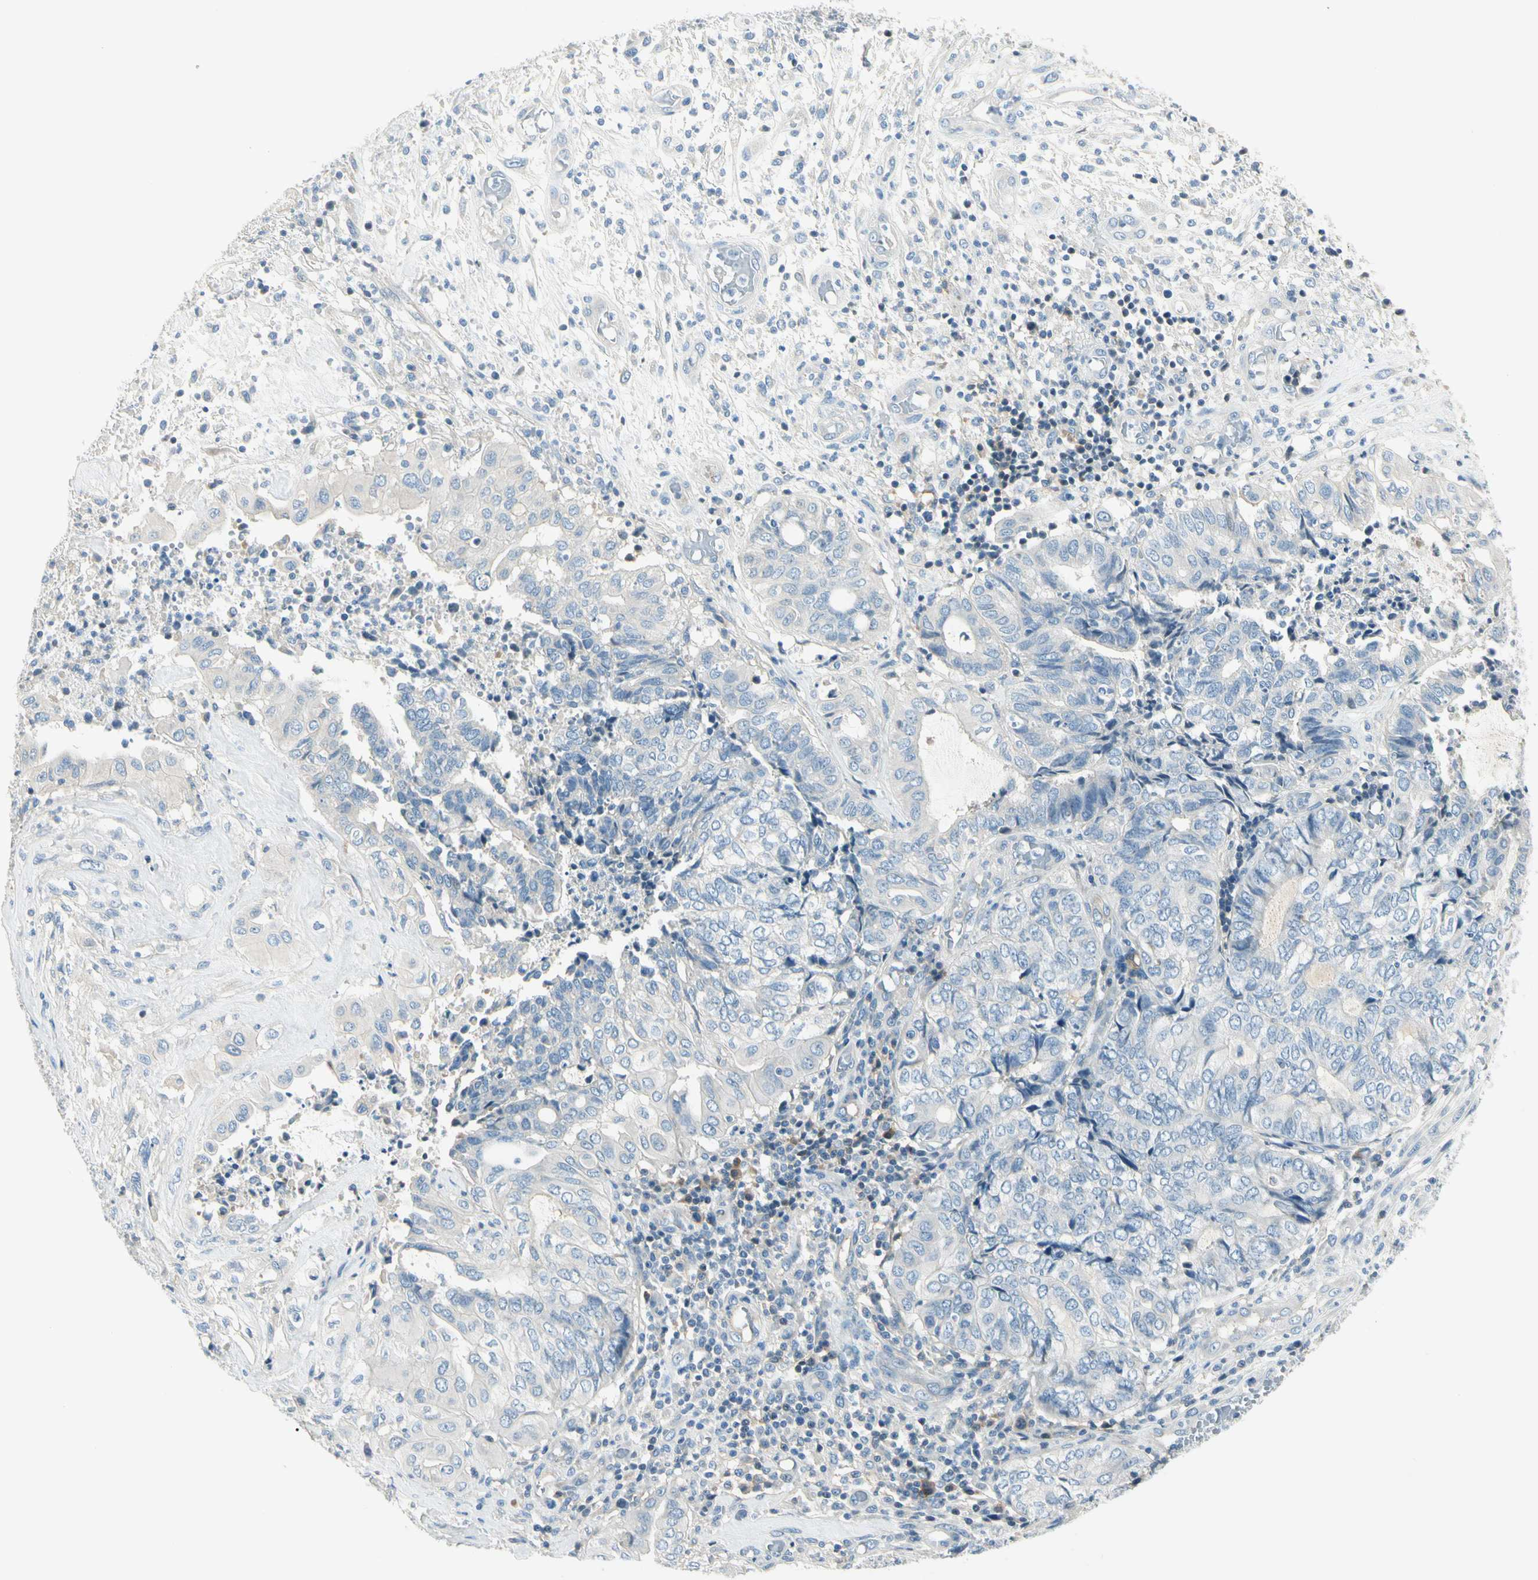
{"staining": {"intensity": "negative", "quantity": "none", "location": "none"}, "tissue": "endometrial cancer", "cell_type": "Tumor cells", "image_type": "cancer", "snomed": [{"axis": "morphology", "description": "Adenocarcinoma, NOS"}, {"axis": "topography", "description": "Uterus"}, {"axis": "topography", "description": "Endometrium"}], "caption": "Endometrial cancer (adenocarcinoma) stained for a protein using IHC demonstrates no expression tumor cells.", "gene": "SLC6A15", "patient": {"sex": "female", "age": 70}}